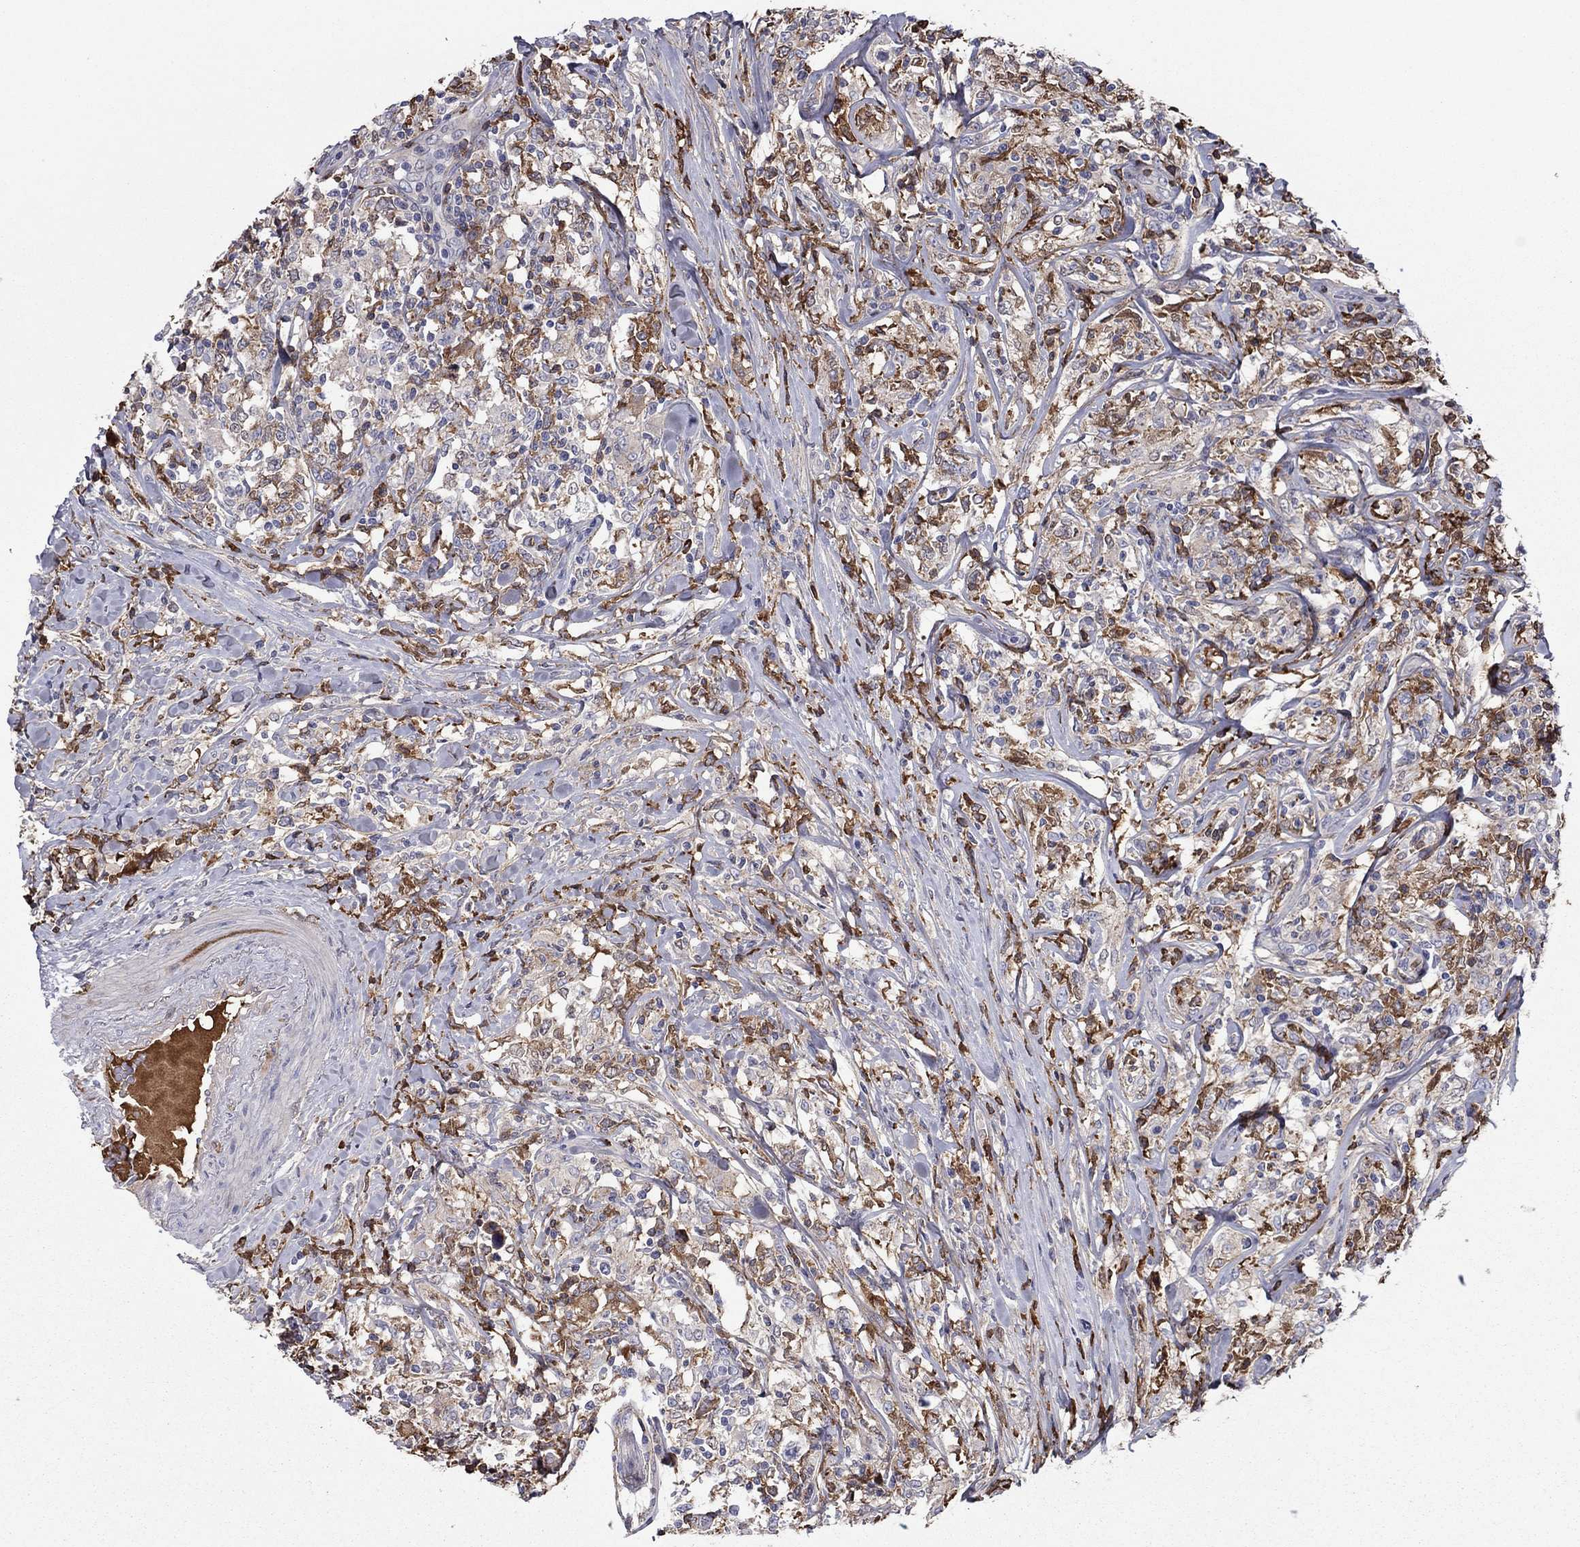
{"staining": {"intensity": "moderate", "quantity": "25%-75%", "location": "cytoplasmic/membranous"}, "tissue": "lymphoma", "cell_type": "Tumor cells", "image_type": "cancer", "snomed": [{"axis": "morphology", "description": "Malignant lymphoma, non-Hodgkin's type, High grade"}, {"axis": "topography", "description": "Lymph node"}], "caption": "Immunohistochemical staining of human high-grade malignant lymphoma, non-Hodgkin's type demonstrates moderate cytoplasmic/membranous protein expression in approximately 25%-75% of tumor cells. Using DAB (3,3'-diaminobenzidine) (brown) and hematoxylin (blue) stains, captured at high magnification using brightfield microscopy.", "gene": "HPX", "patient": {"sex": "female", "age": 84}}